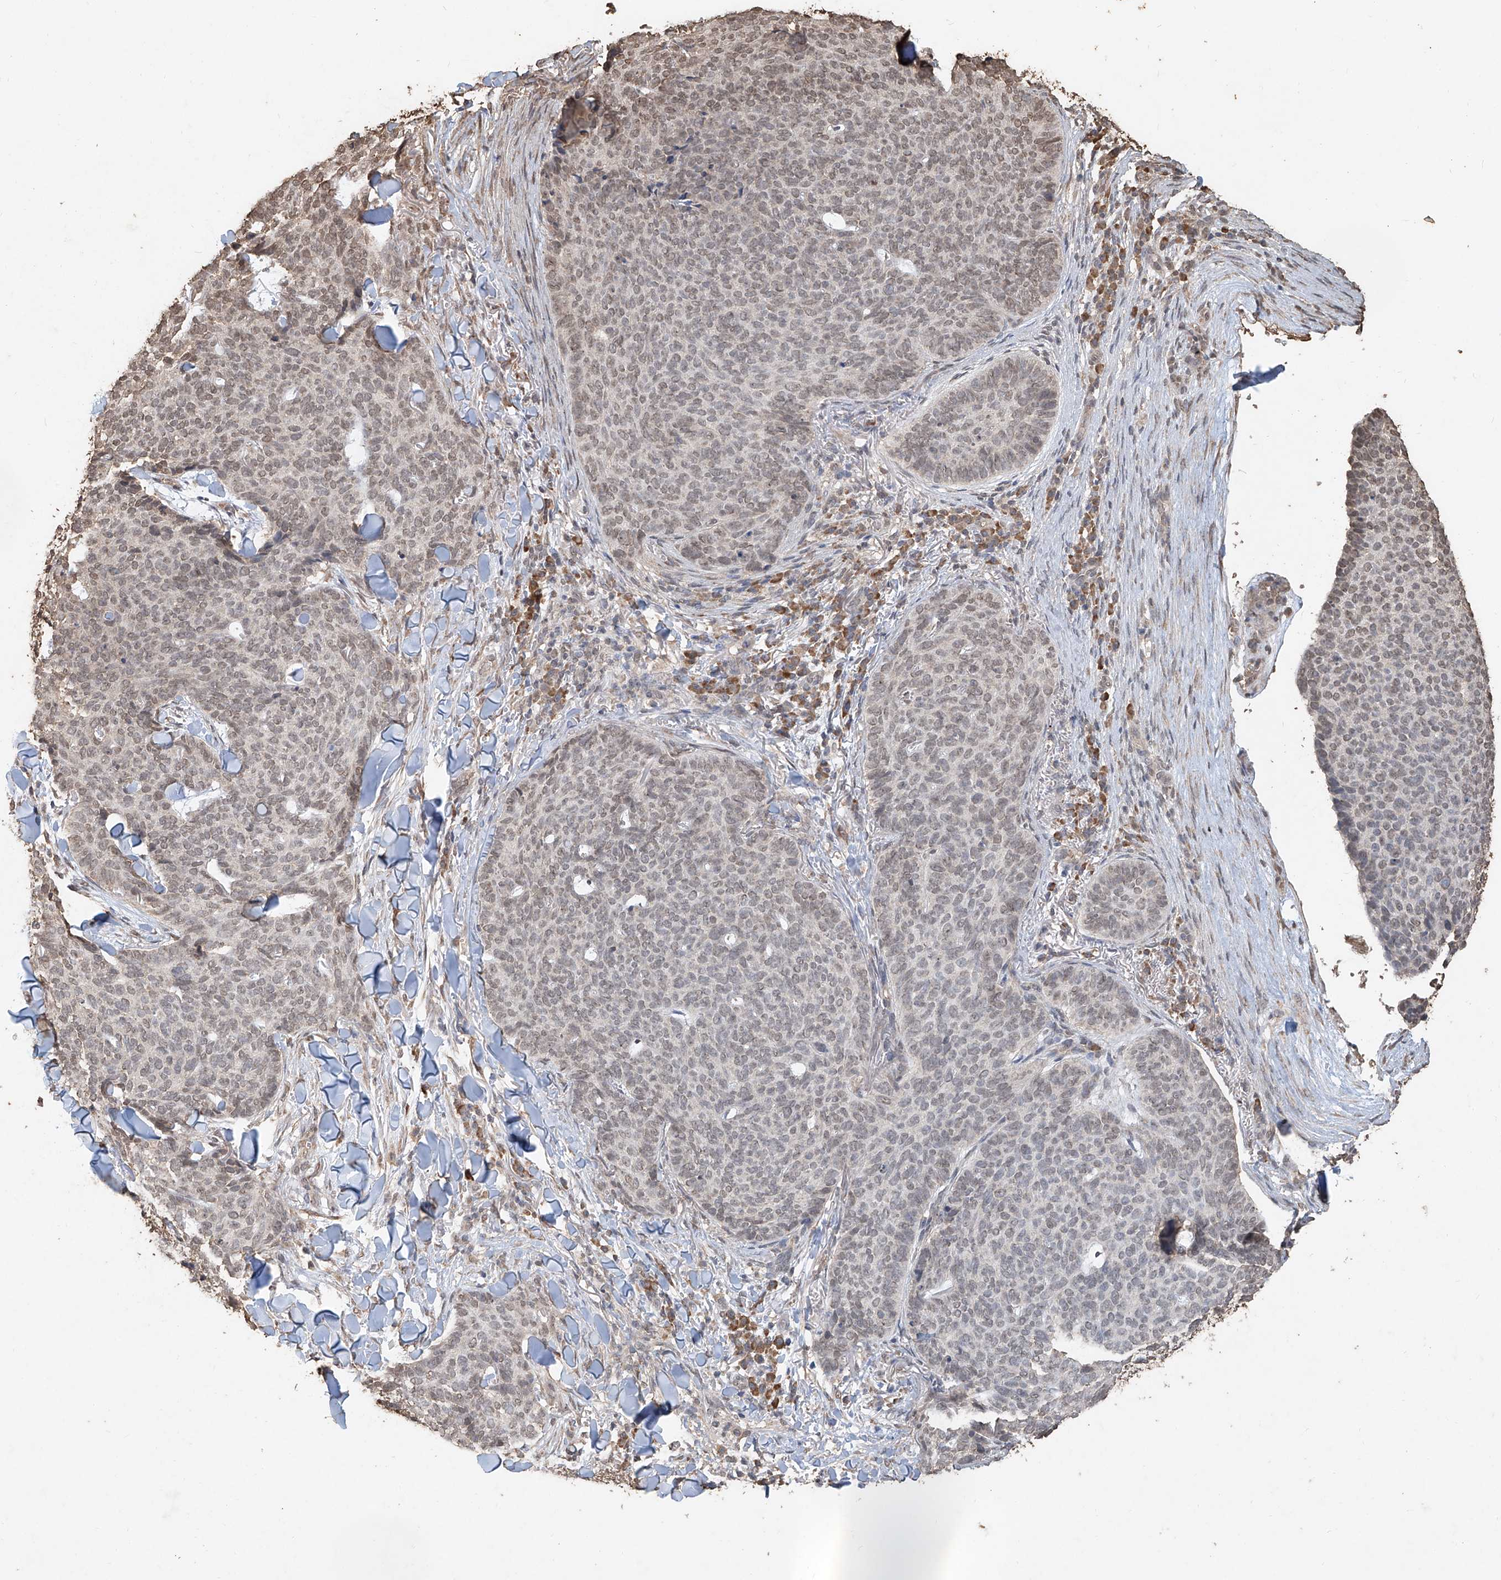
{"staining": {"intensity": "weak", "quantity": "25%-75%", "location": "nuclear"}, "tissue": "skin cancer", "cell_type": "Tumor cells", "image_type": "cancer", "snomed": [{"axis": "morphology", "description": "Normal tissue, NOS"}, {"axis": "morphology", "description": "Basal cell carcinoma"}, {"axis": "topography", "description": "Skin"}], "caption": "Weak nuclear staining is present in about 25%-75% of tumor cells in basal cell carcinoma (skin). Nuclei are stained in blue.", "gene": "ELOVL1", "patient": {"sex": "male", "age": 50}}